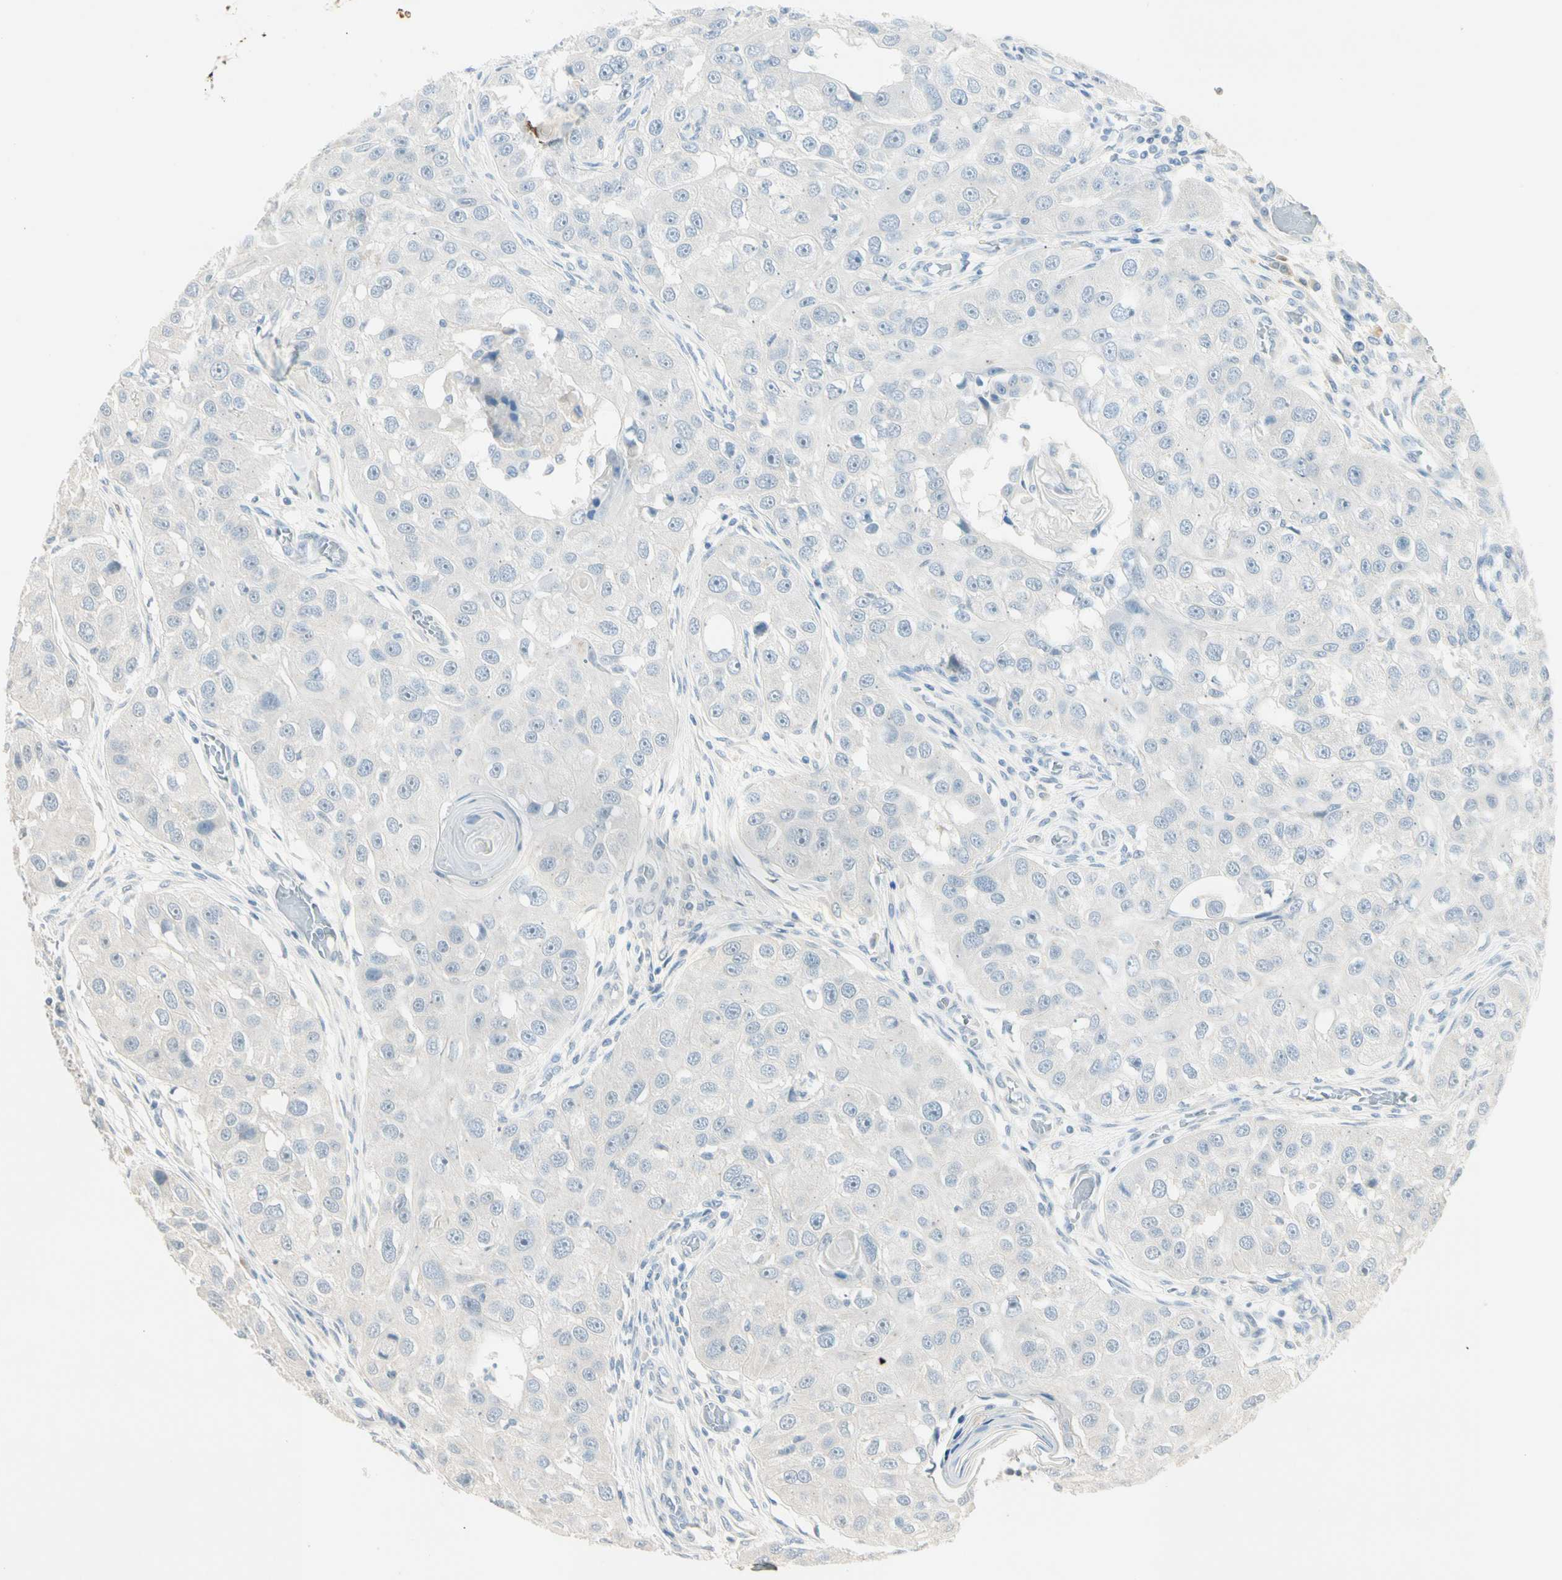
{"staining": {"intensity": "negative", "quantity": "none", "location": "none"}, "tissue": "head and neck cancer", "cell_type": "Tumor cells", "image_type": "cancer", "snomed": [{"axis": "morphology", "description": "Normal tissue, NOS"}, {"axis": "morphology", "description": "Squamous cell carcinoma, NOS"}, {"axis": "topography", "description": "Skeletal muscle"}, {"axis": "topography", "description": "Head-Neck"}], "caption": "Micrograph shows no protein positivity in tumor cells of head and neck cancer (squamous cell carcinoma) tissue.", "gene": "SERPIND1", "patient": {"sex": "male", "age": 51}}